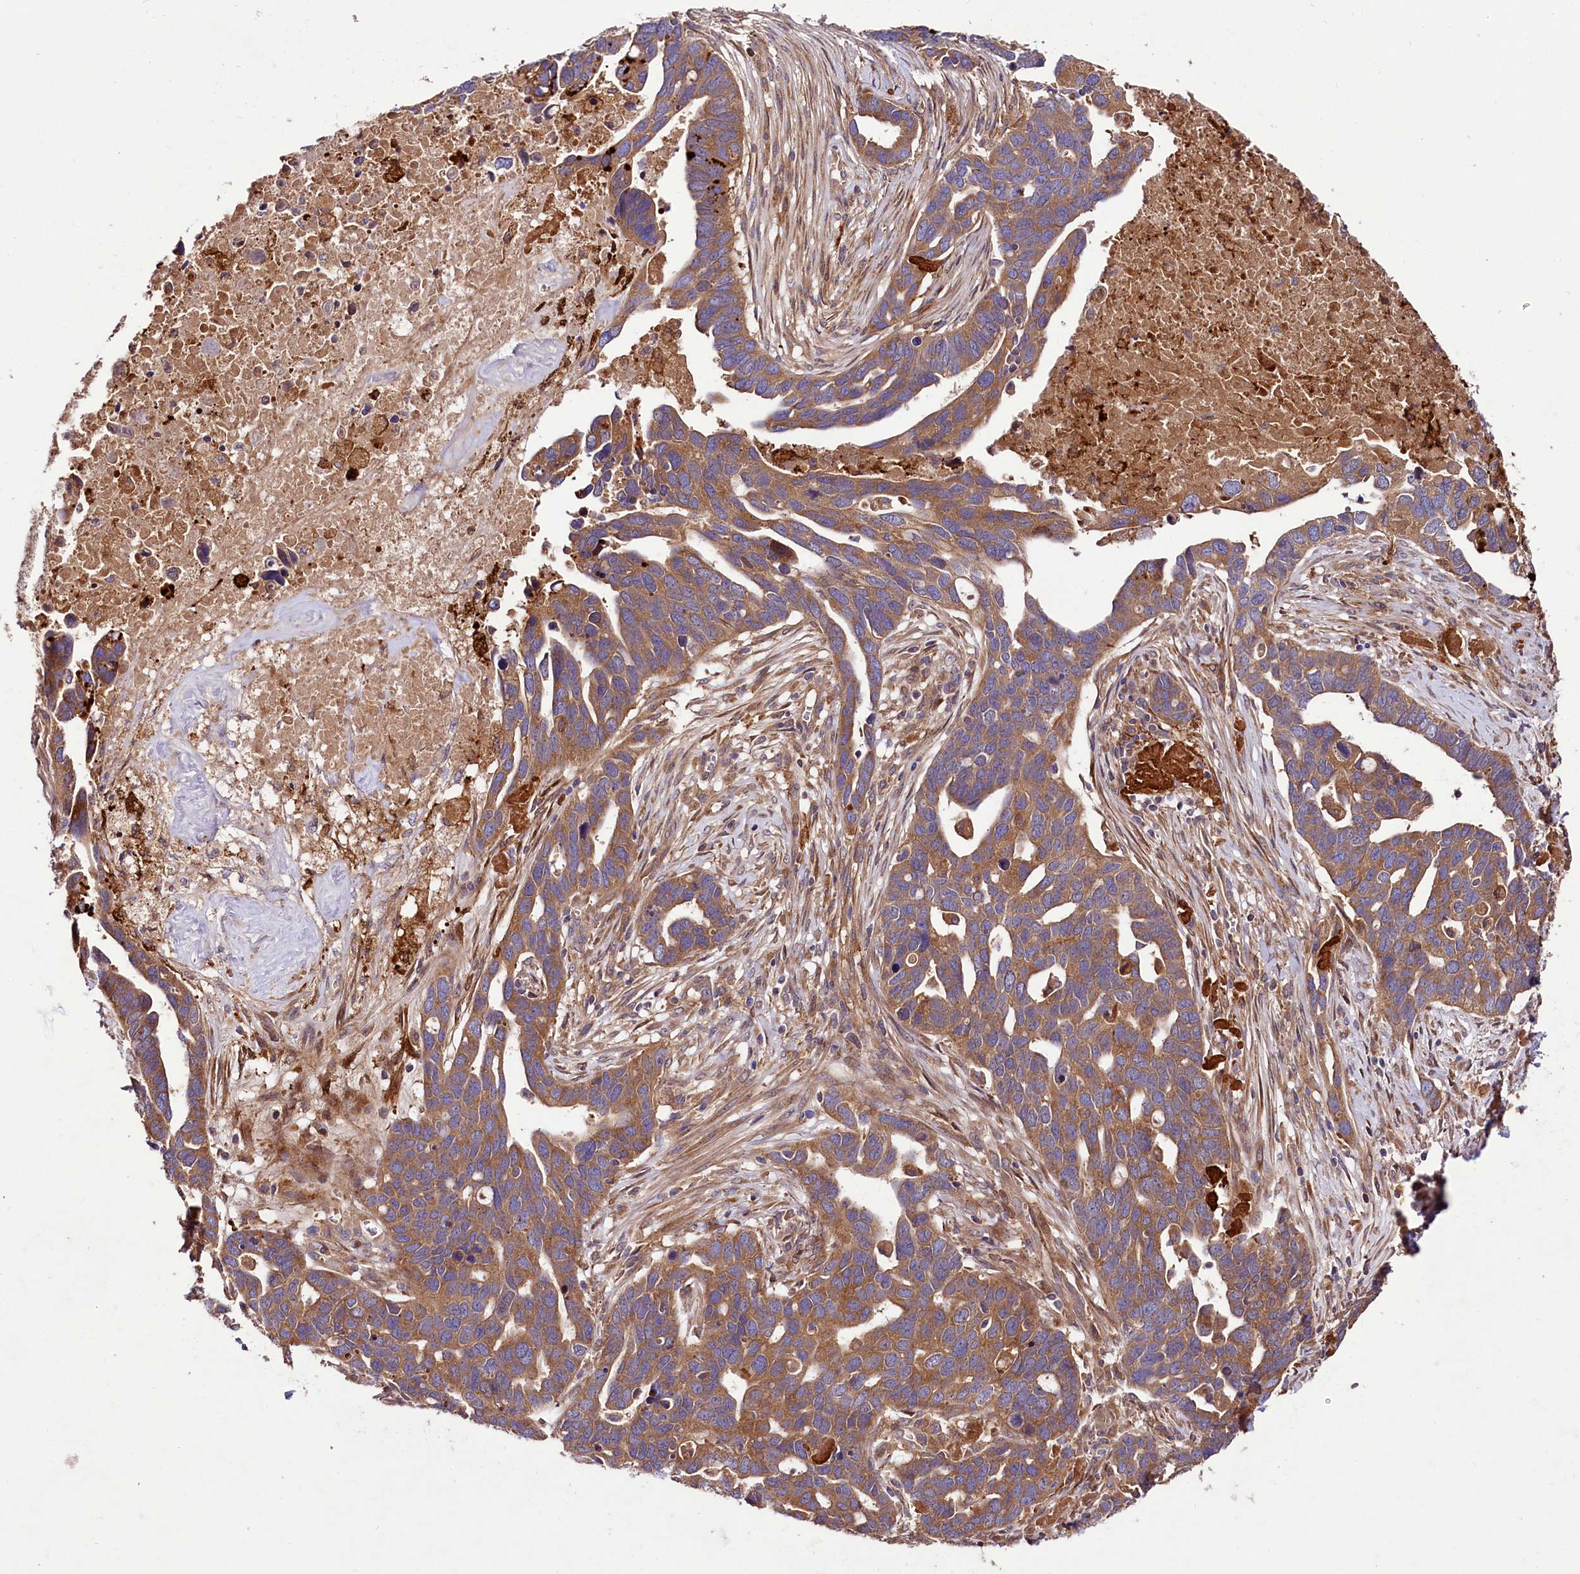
{"staining": {"intensity": "moderate", "quantity": ">75%", "location": "cytoplasmic/membranous"}, "tissue": "ovarian cancer", "cell_type": "Tumor cells", "image_type": "cancer", "snomed": [{"axis": "morphology", "description": "Cystadenocarcinoma, serous, NOS"}, {"axis": "topography", "description": "Ovary"}], "caption": "Human serous cystadenocarcinoma (ovarian) stained with a protein marker displays moderate staining in tumor cells.", "gene": "NAA25", "patient": {"sex": "female", "age": 54}}